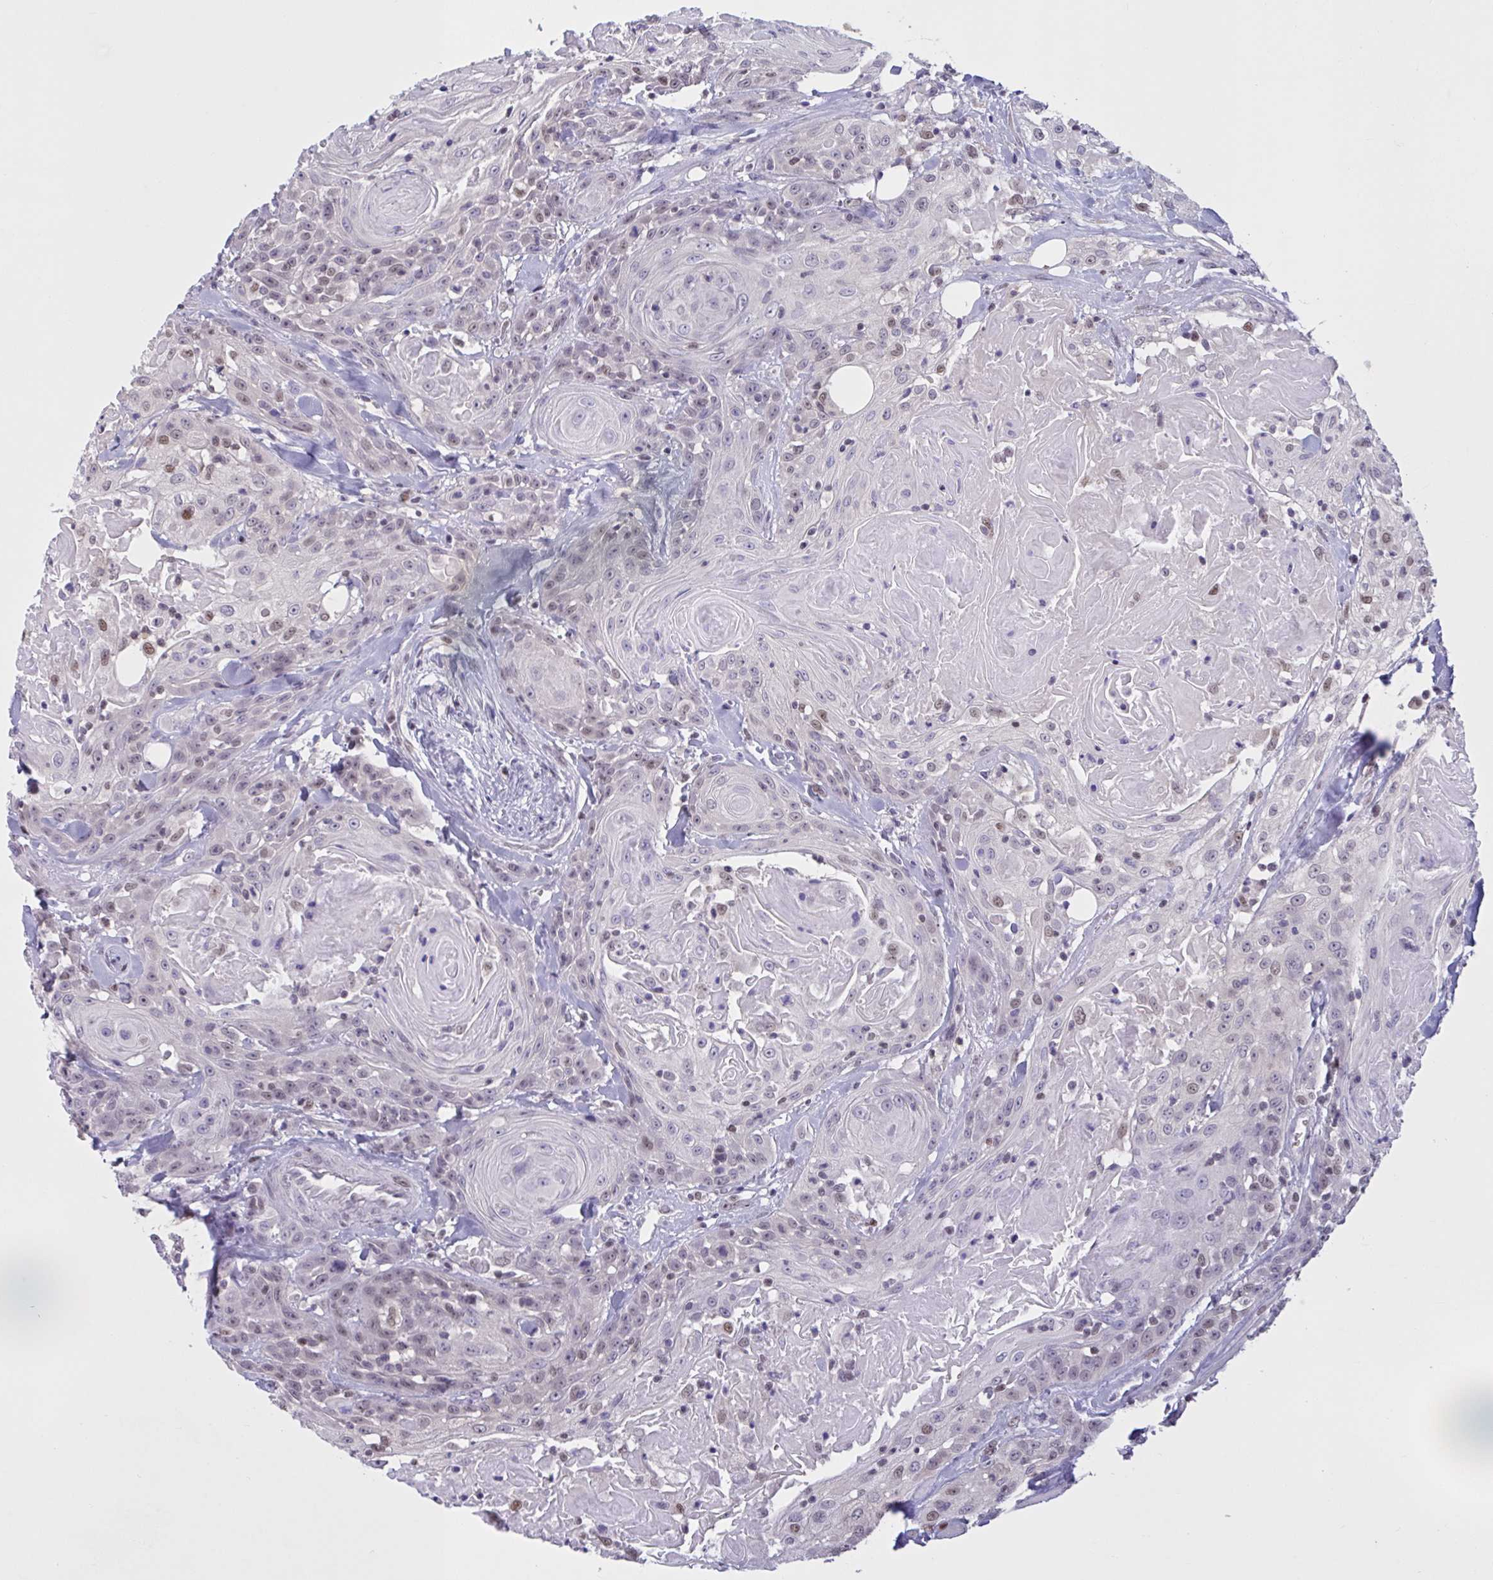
{"staining": {"intensity": "weak", "quantity": "<25%", "location": "nuclear"}, "tissue": "head and neck cancer", "cell_type": "Tumor cells", "image_type": "cancer", "snomed": [{"axis": "morphology", "description": "Squamous cell carcinoma, NOS"}, {"axis": "topography", "description": "Head-Neck"}], "caption": "Squamous cell carcinoma (head and neck) was stained to show a protein in brown. There is no significant staining in tumor cells.", "gene": "RBL1", "patient": {"sex": "female", "age": 84}}